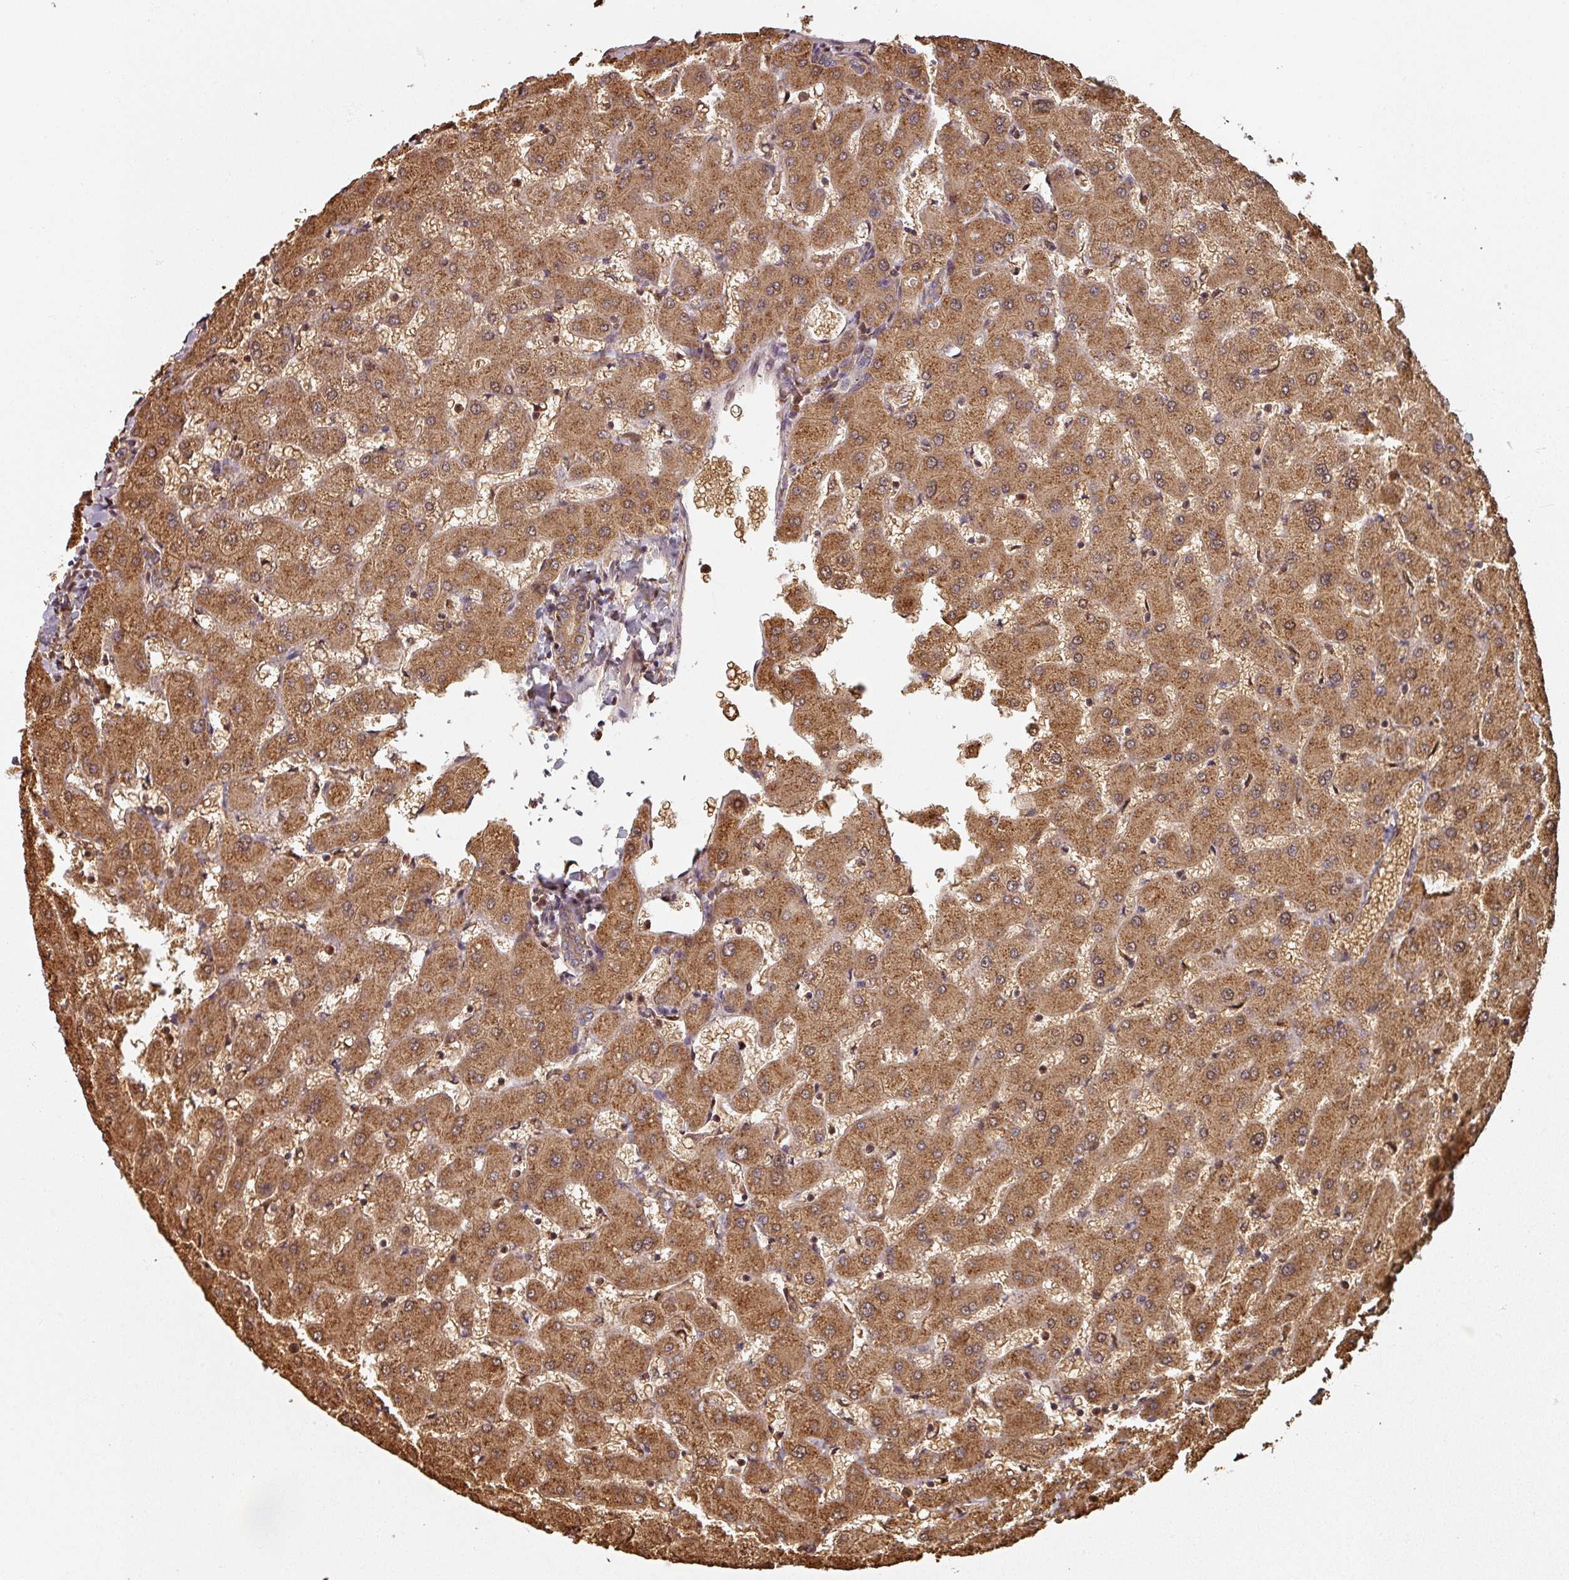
{"staining": {"intensity": "moderate", "quantity": ">75%", "location": "cytoplasmic/membranous"}, "tissue": "liver", "cell_type": "Cholangiocytes", "image_type": "normal", "snomed": [{"axis": "morphology", "description": "Normal tissue, NOS"}, {"axis": "topography", "description": "Liver"}], "caption": "Liver stained with DAB (3,3'-diaminobenzidine) IHC displays medium levels of moderate cytoplasmic/membranous positivity in about >75% of cholangiocytes.", "gene": "EID1", "patient": {"sex": "female", "age": 63}}